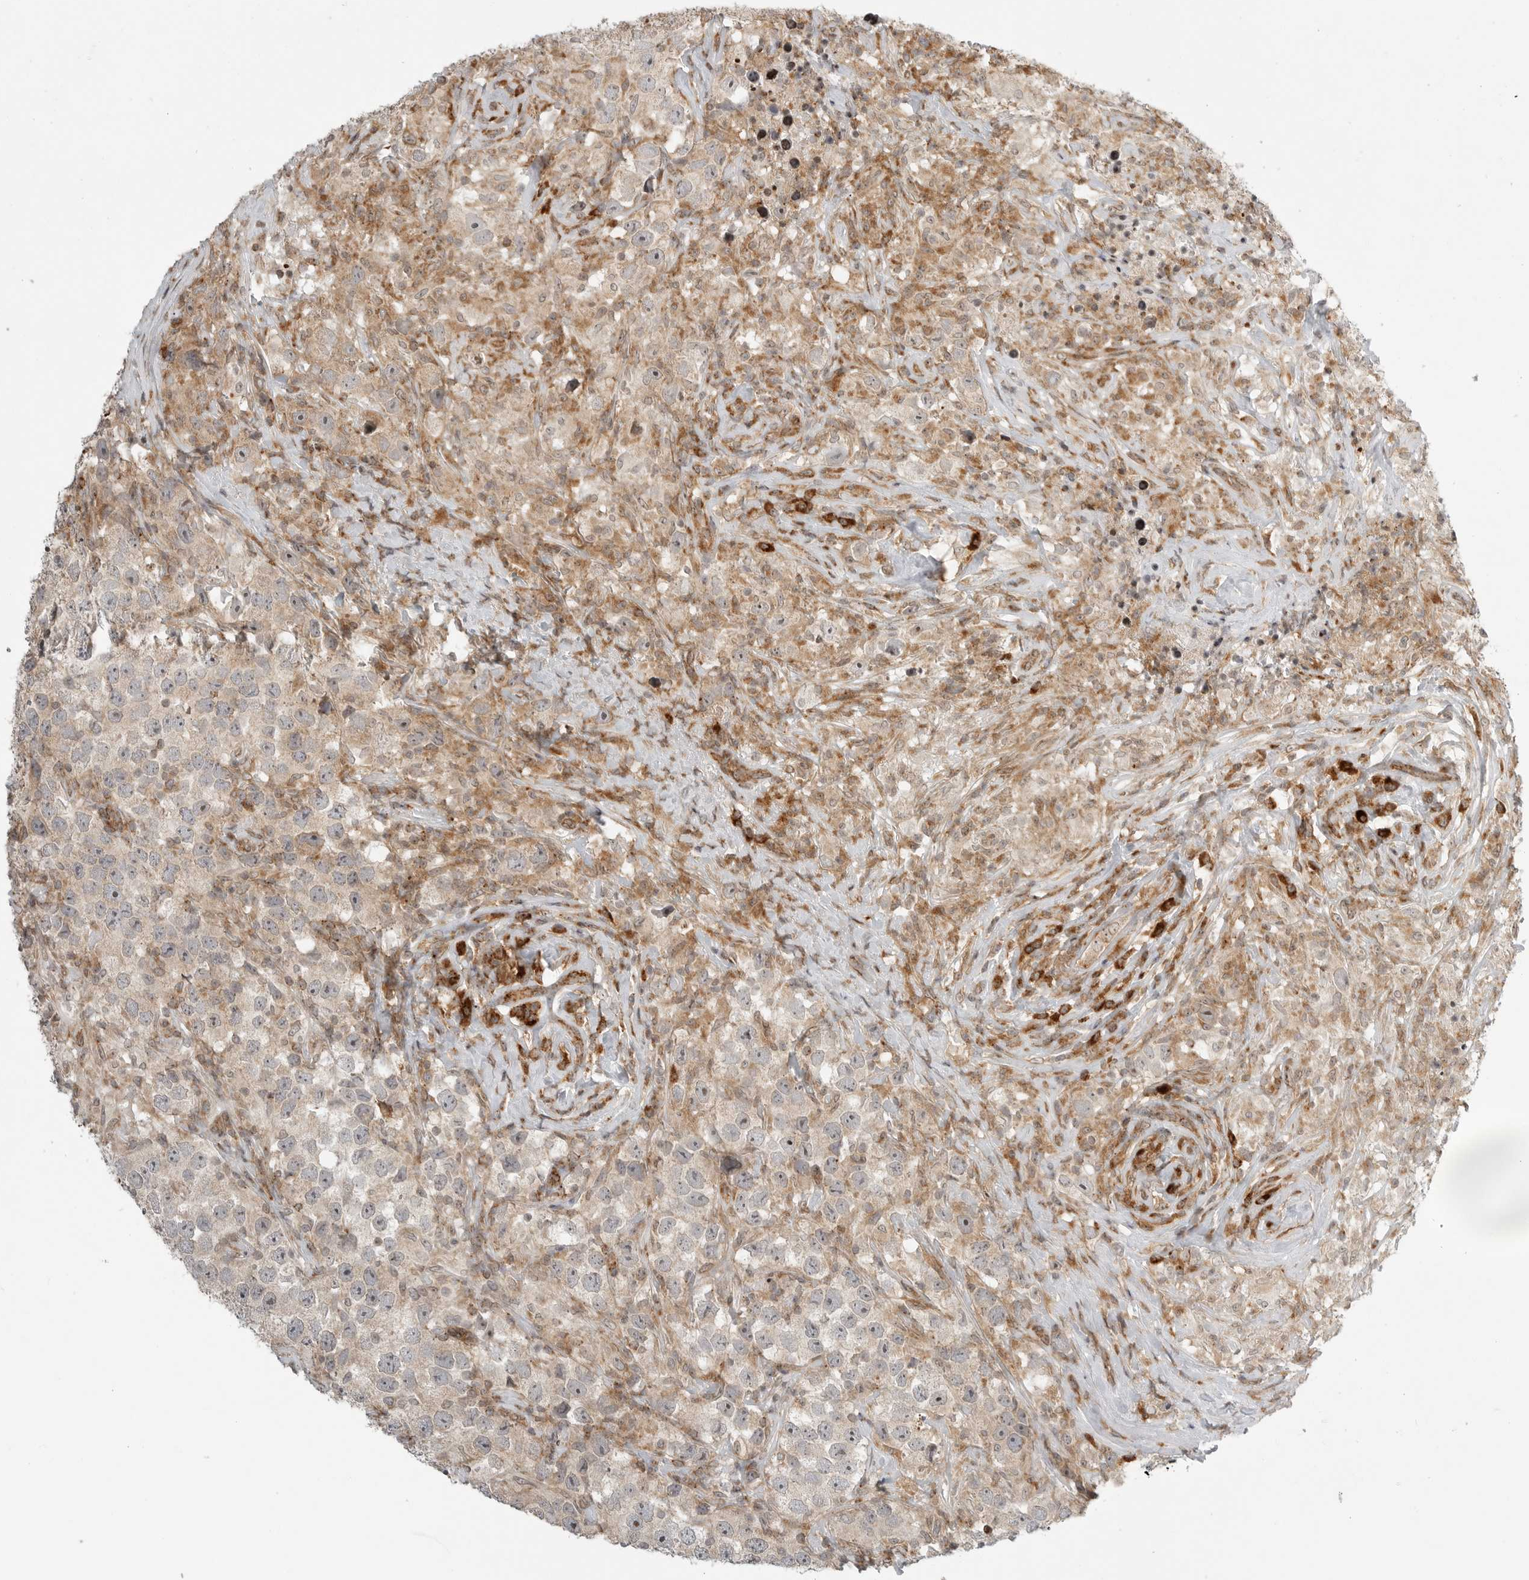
{"staining": {"intensity": "weak", "quantity": "25%-75%", "location": "cytoplasmic/membranous"}, "tissue": "testis cancer", "cell_type": "Tumor cells", "image_type": "cancer", "snomed": [{"axis": "morphology", "description": "Seminoma, NOS"}, {"axis": "topography", "description": "Testis"}], "caption": "Testis cancer (seminoma) was stained to show a protein in brown. There is low levels of weak cytoplasmic/membranous staining in approximately 25%-75% of tumor cells.", "gene": "IDUA", "patient": {"sex": "male", "age": 49}}